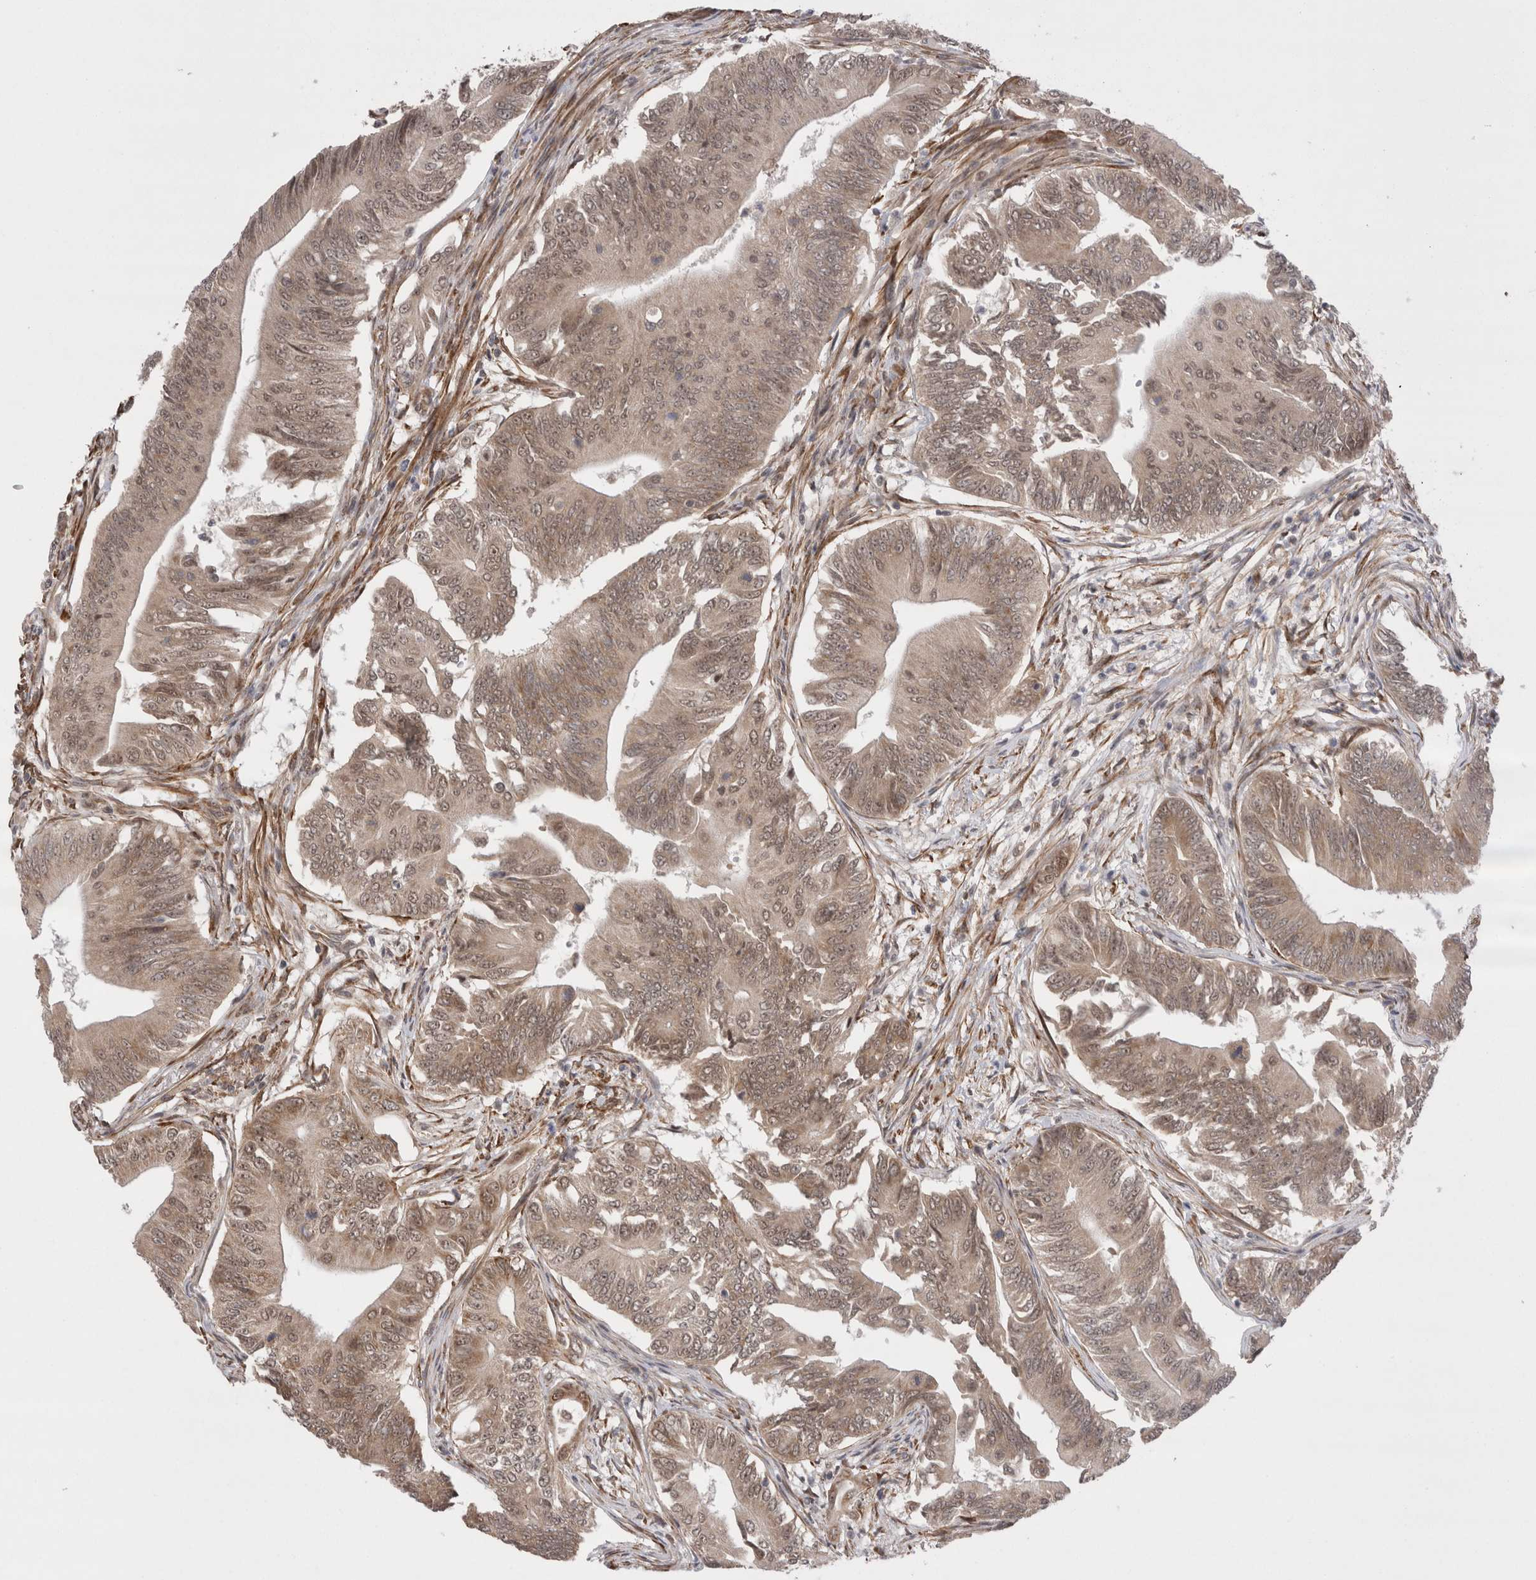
{"staining": {"intensity": "weak", "quantity": ">75%", "location": "cytoplasmic/membranous,nuclear"}, "tissue": "colorectal cancer", "cell_type": "Tumor cells", "image_type": "cancer", "snomed": [{"axis": "morphology", "description": "Adenoma, NOS"}, {"axis": "morphology", "description": "Adenocarcinoma, NOS"}, {"axis": "topography", "description": "Colon"}], "caption": "Immunohistochemistry (IHC) (DAB) staining of colorectal cancer displays weak cytoplasmic/membranous and nuclear protein positivity in about >75% of tumor cells. The protein of interest is shown in brown color, while the nuclei are stained blue.", "gene": "EXOSC4", "patient": {"sex": "male", "age": 79}}